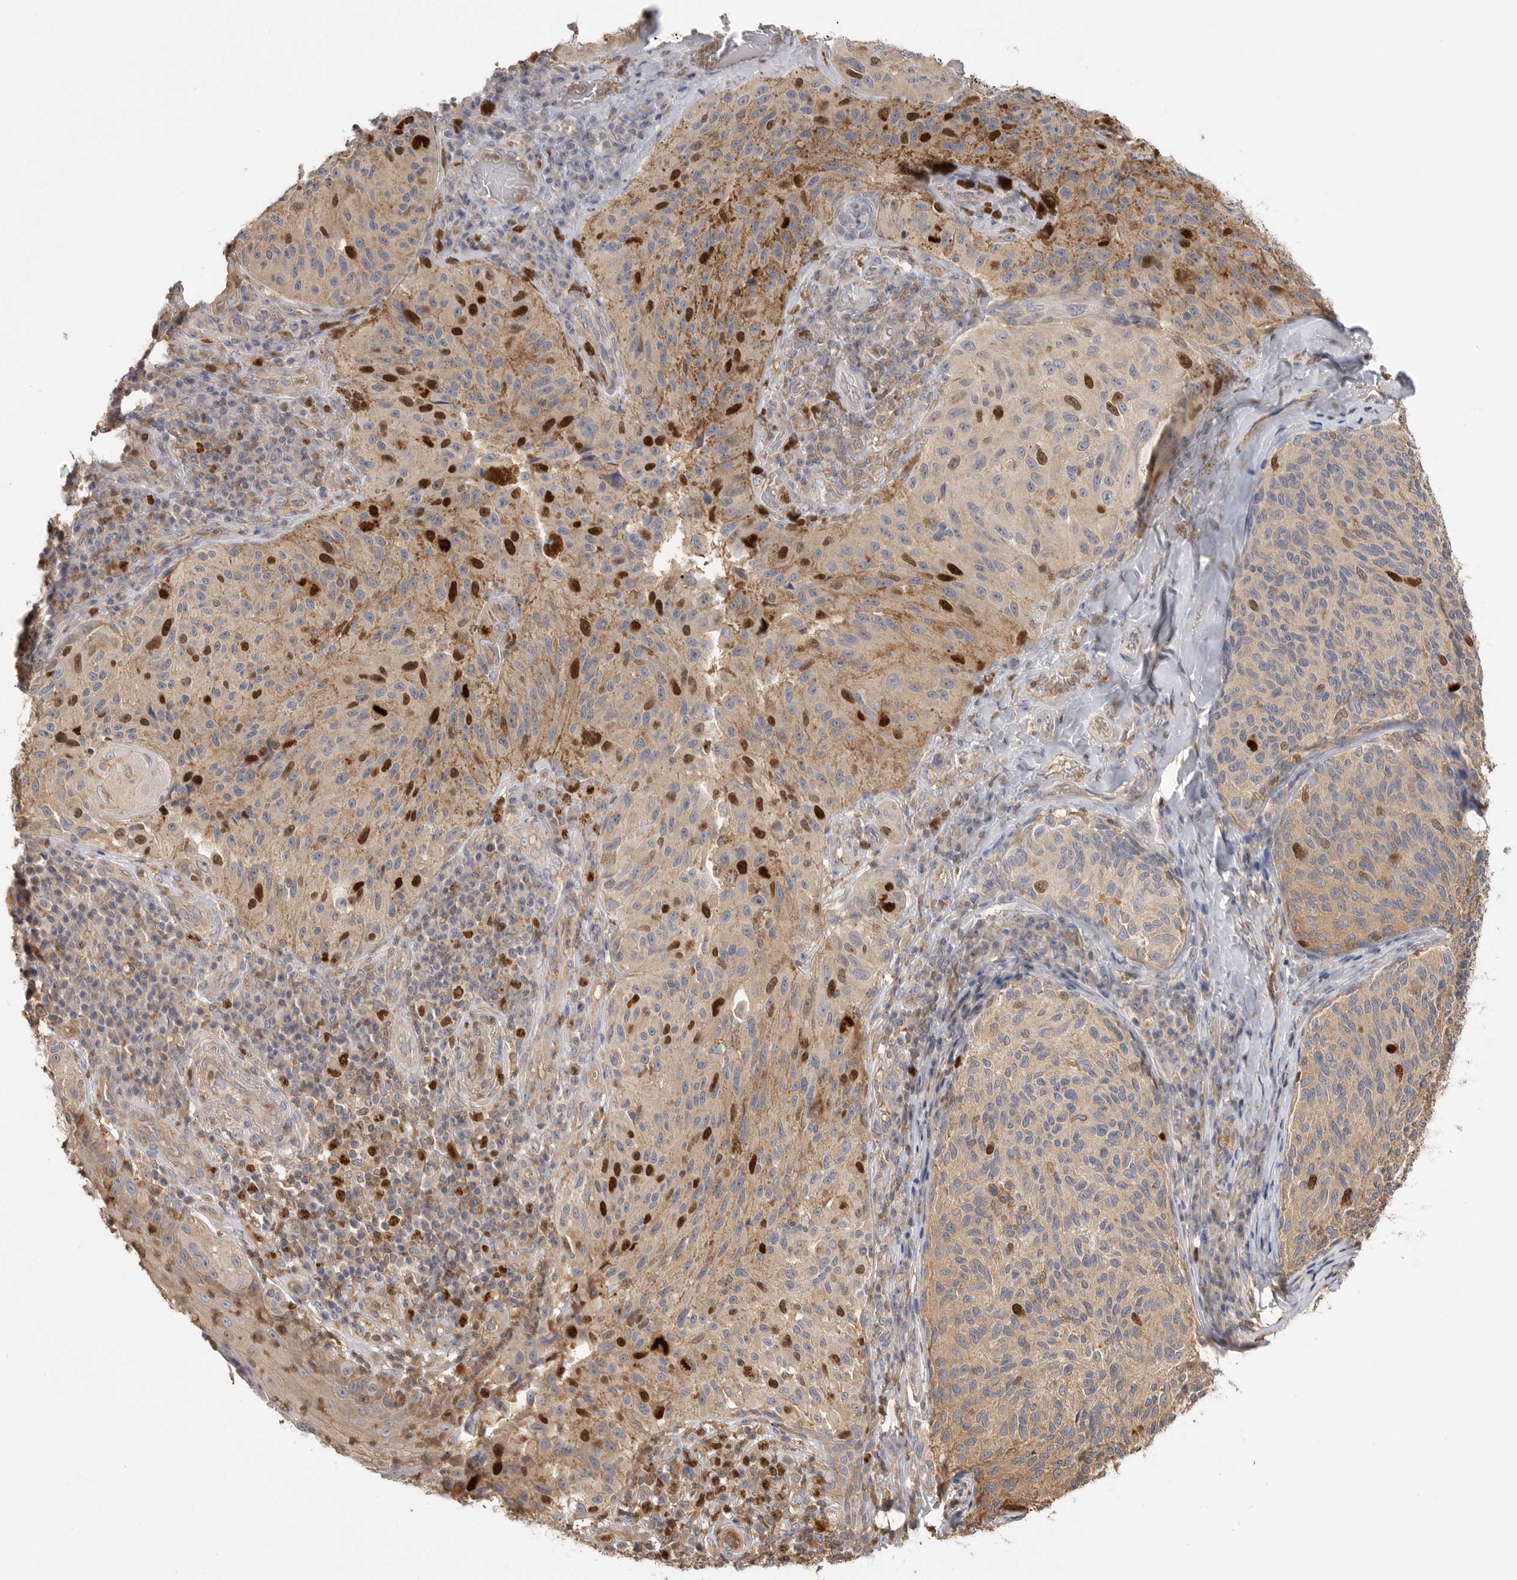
{"staining": {"intensity": "strong", "quantity": "<25%", "location": "cytoplasmic/membranous,nuclear"}, "tissue": "melanoma", "cell_type": "Tumor cells", "image_type": "cancer", "snomed": [{"axis": "morphology", "description": "Malignant melanoma, NOS"}, {"axis": "topography", "description": "Skin"}], "caption": "Strong cytoplasmic/membranous and nuclear expression for a protein is seen in approximately <25% of tumor cells of melanoma using immunohistochemistry.", "gene": "TOP2A", "patient": {"sex": "female", "age": 73}}